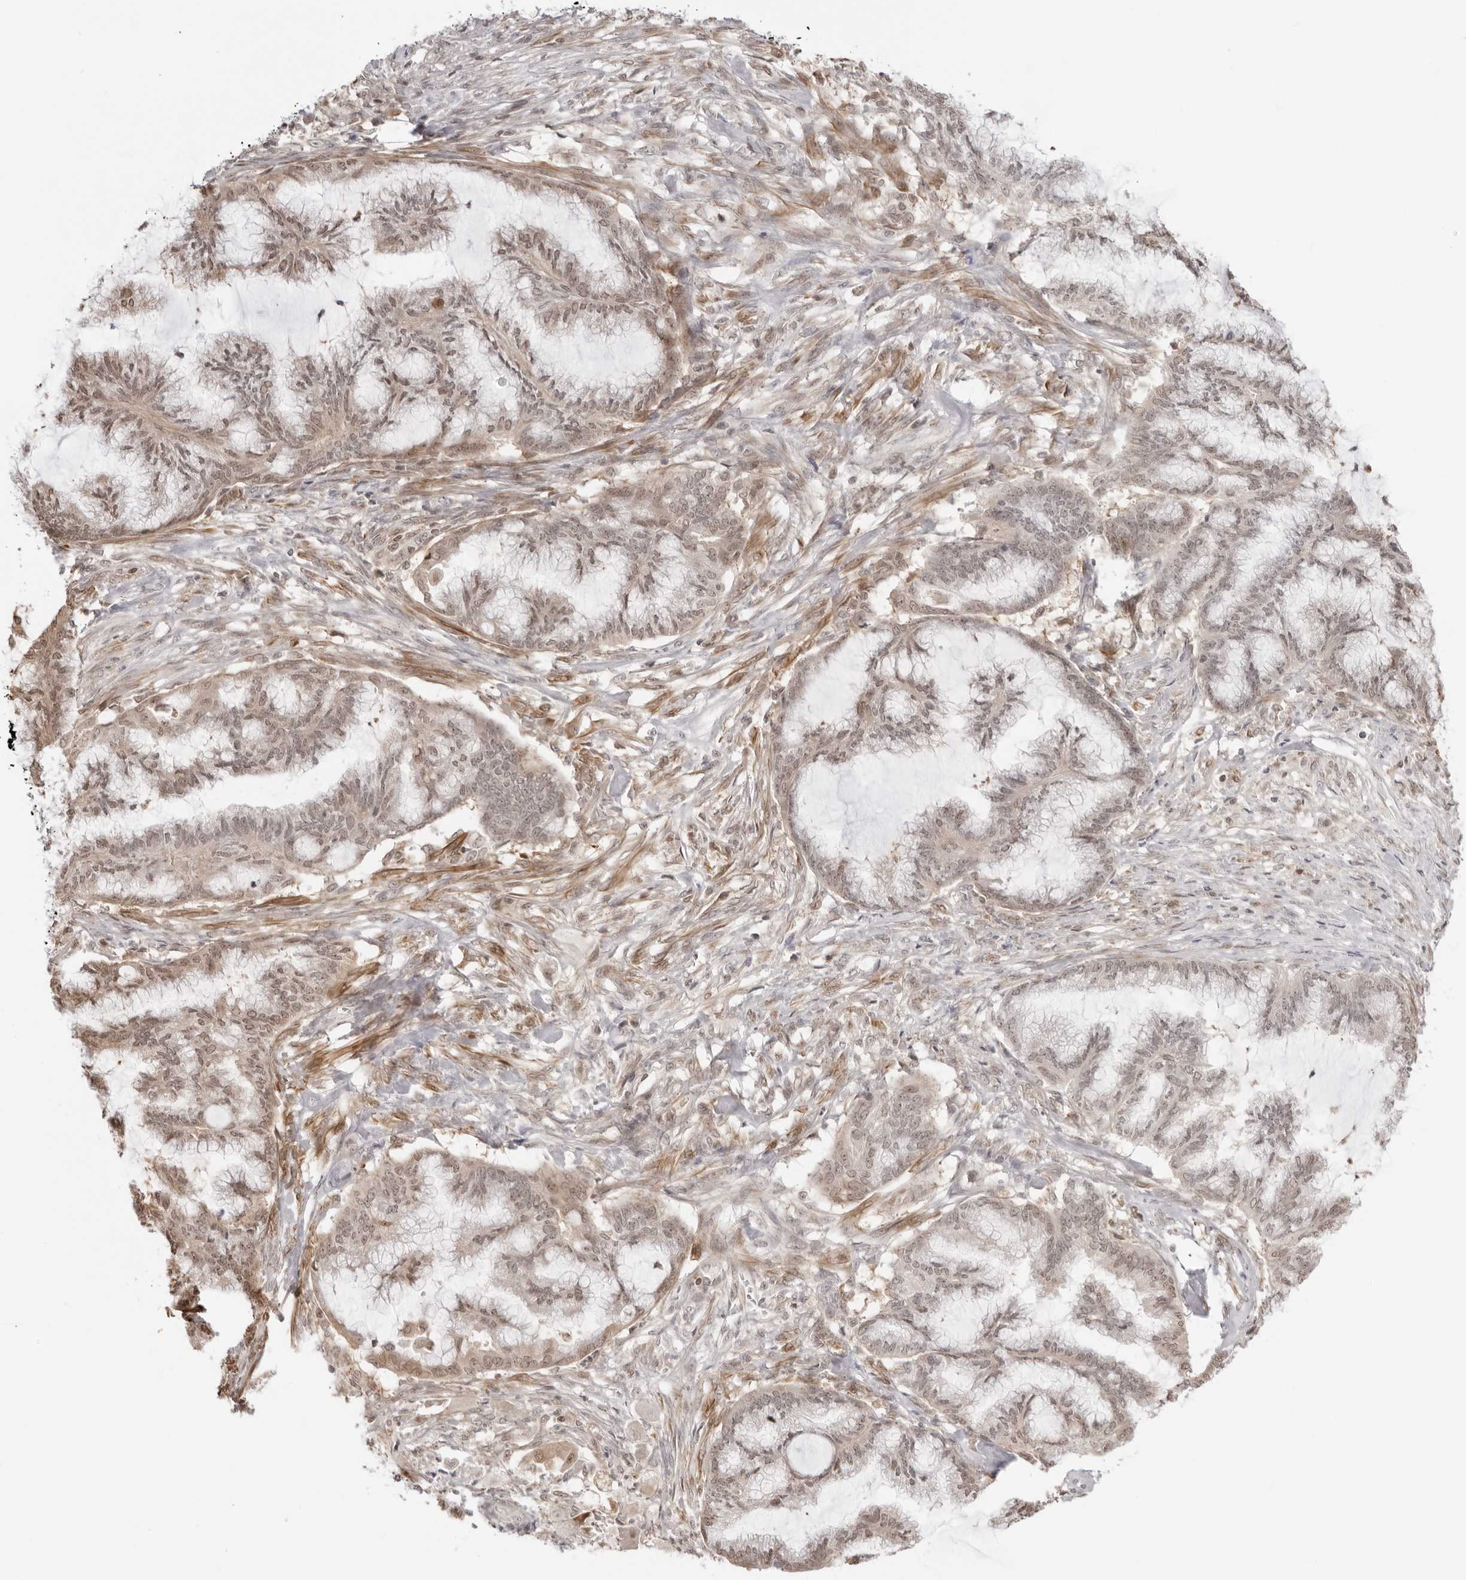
{"staining": {"intensity": "weak", "quantity": ">75%", "location": "nuclear"}, "tissue": "endometrial cancer", "cell_type": "Tumor cells", "image_type": "cancer", "snomed": [{"axis": "morphology", "description": "Adenocarcinoma, NOS"}, {"axis": "topography", "description": "Endometrium"}], "caption": "Endometrial cancer (adenocarcinoma) stained with immunohistochemistry shows weak nuclear positivity in about >75% of tumor cells. Using DAB (3,3'-diaminobenzidine) (brown) and hematoxylin (blue) stains, captured at high magnification using brightfield microscopy.", "gene": "RNF146", "patient": {"sex": "female", "age": 86}}